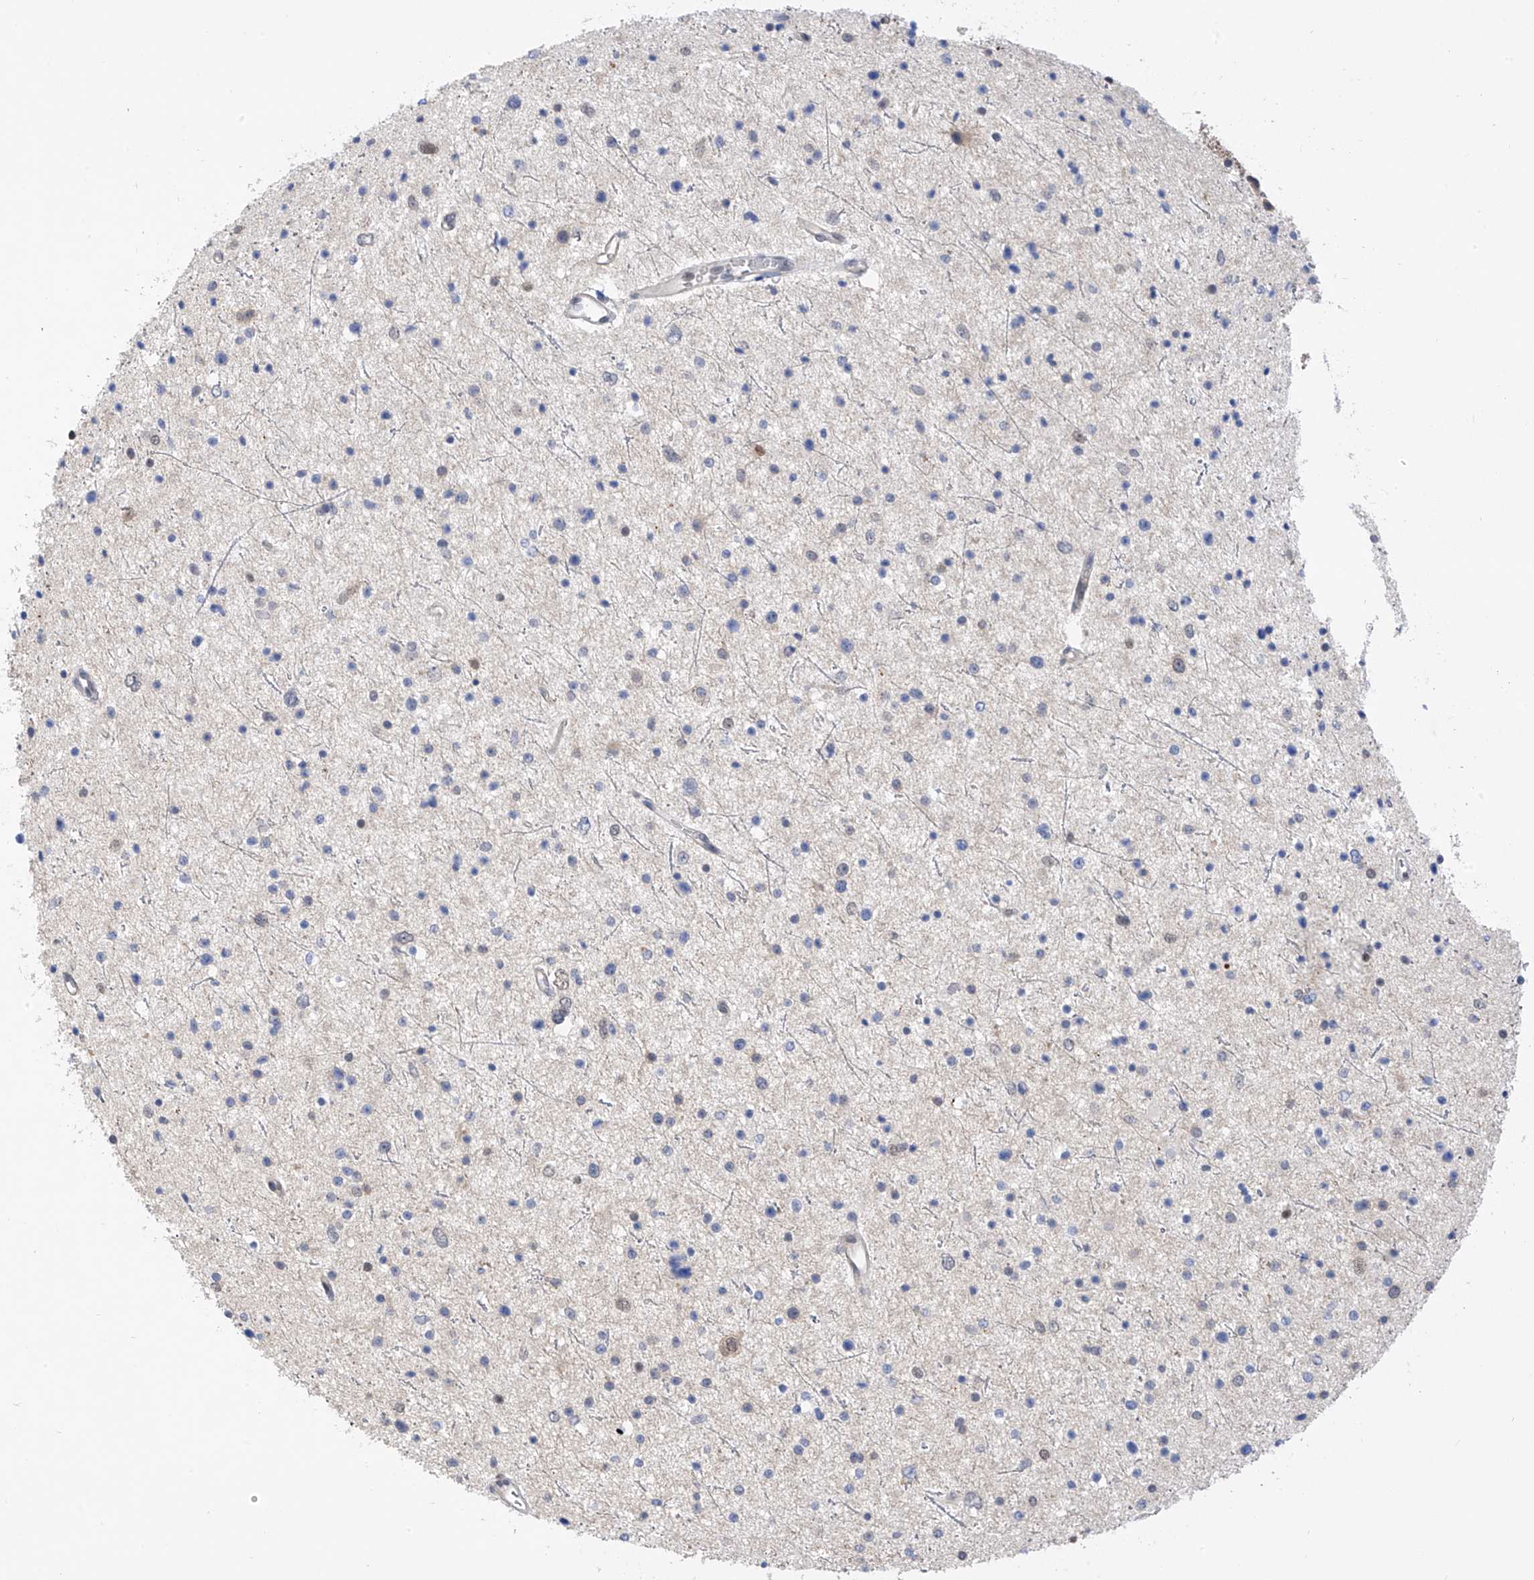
{"staining": {"intensity": "negative", "quantity": "none", "location": "none"}, "tissue": "glioma", "cell_type": "Tumor cells", "image_type": "cancer", "snomed": [{"axis": "morphology", "description": "Glioma, malignant, Low grade"}, {"axis": "topography", "description": "Brain"}], "caption": "A histopathology image of human glioma is negative for staining in tumor cells.", "gene": "PMM1", "patient": {"sex": "female", "age": 37}}